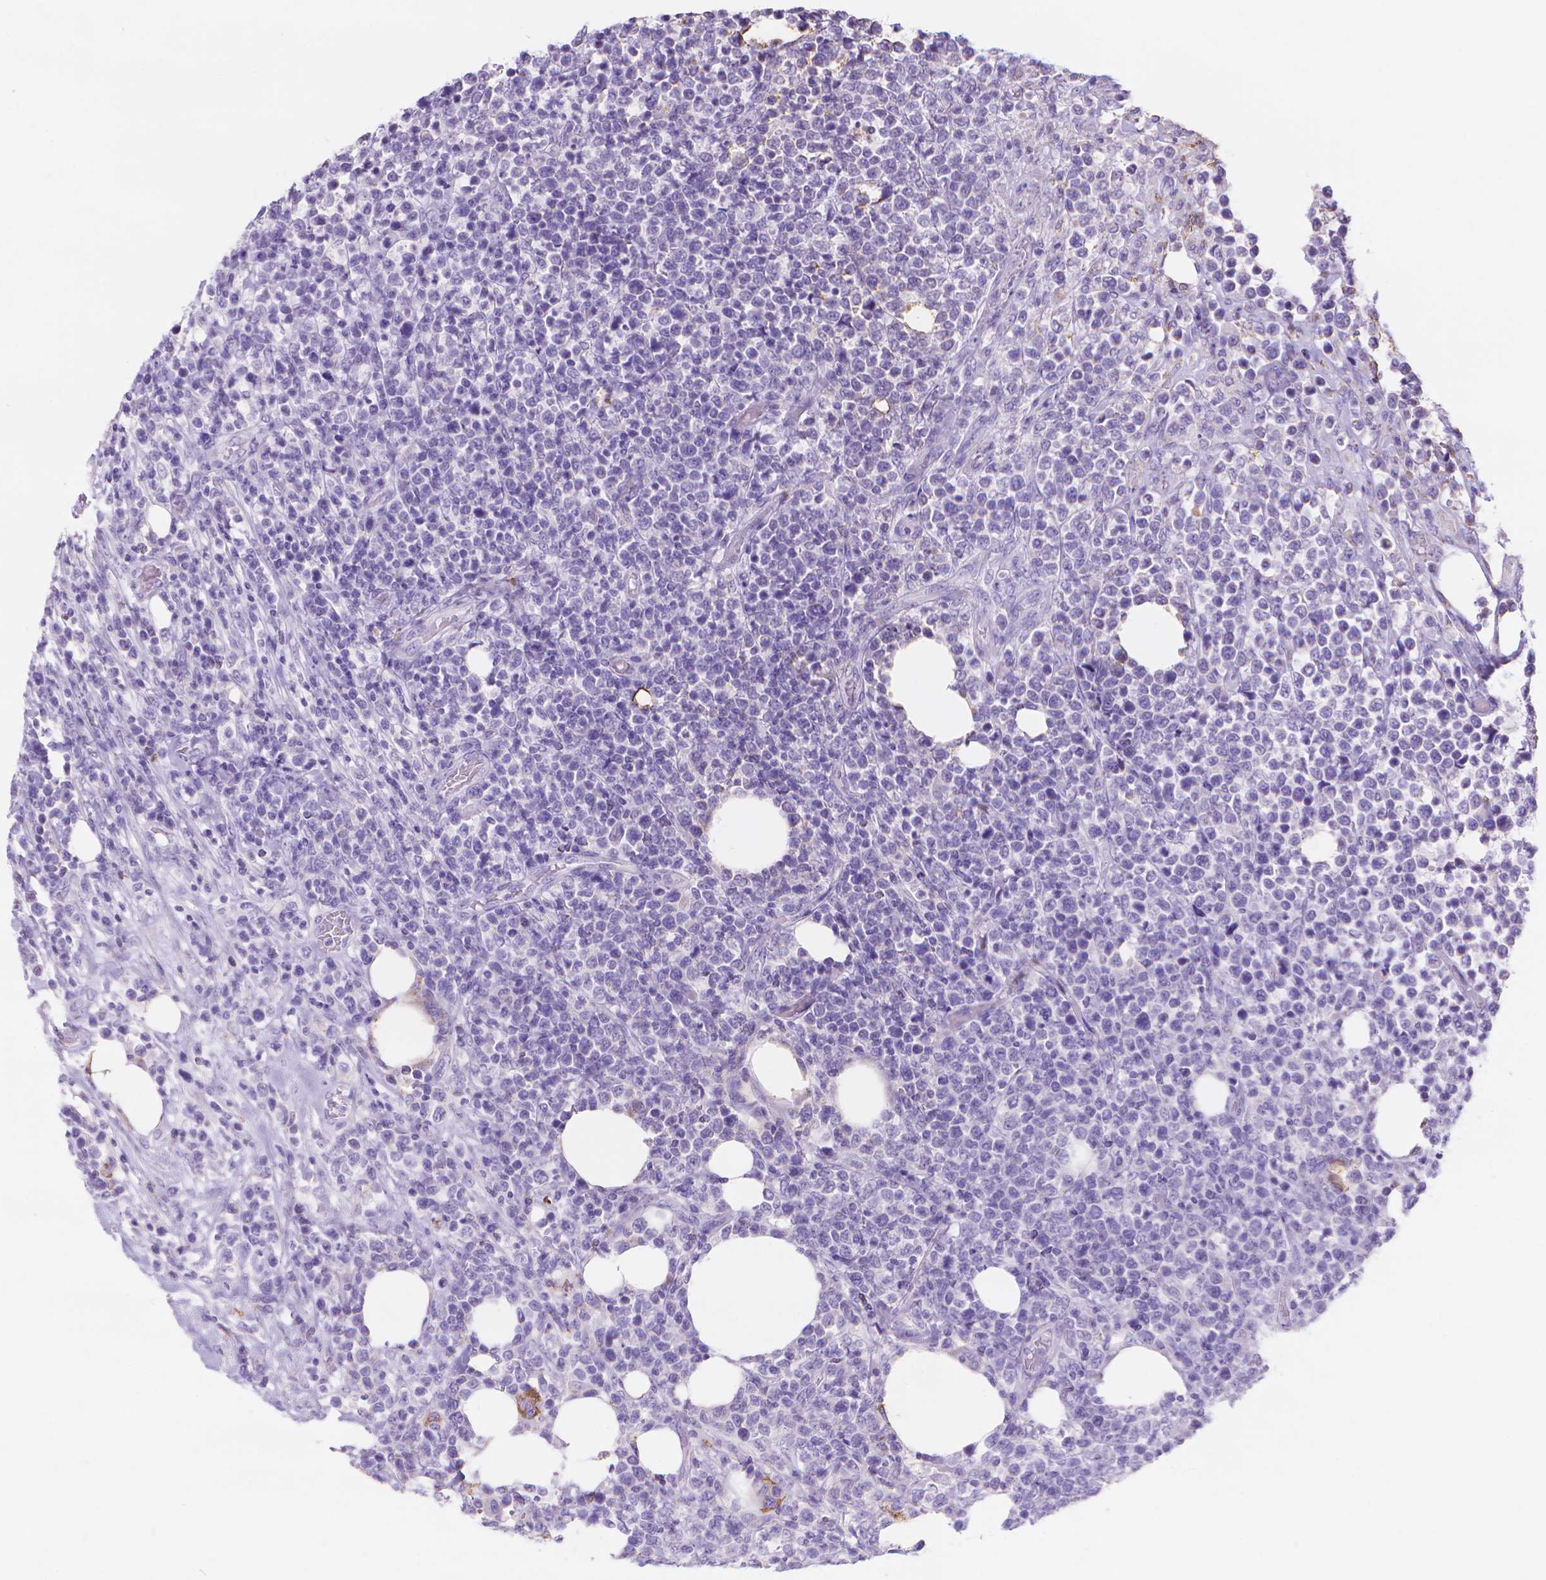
{"staining": {"intensity": "negative", "quantity": "none", "location": "none"}, "tissue": "lymphoma", "cell_type": "Tumor cells", "image_type": "cancer", "snomed": [{"axis": "morphology", "description": "Malignant lymphoma, non-Hodgkin's type, High grade"}, {"axis": "topography", "description": "Soft tissue"}], "caption": "Malignant lymphoma, non-Hodgkin's type (high-grade) was stained to show a protein in brown. There is no significant staining in tumor cells. (DAB IHC visualized using brightfield microscopy, high magnification).", "gene": "MMP11", "patient": {"sex": "female", "age": 56}}